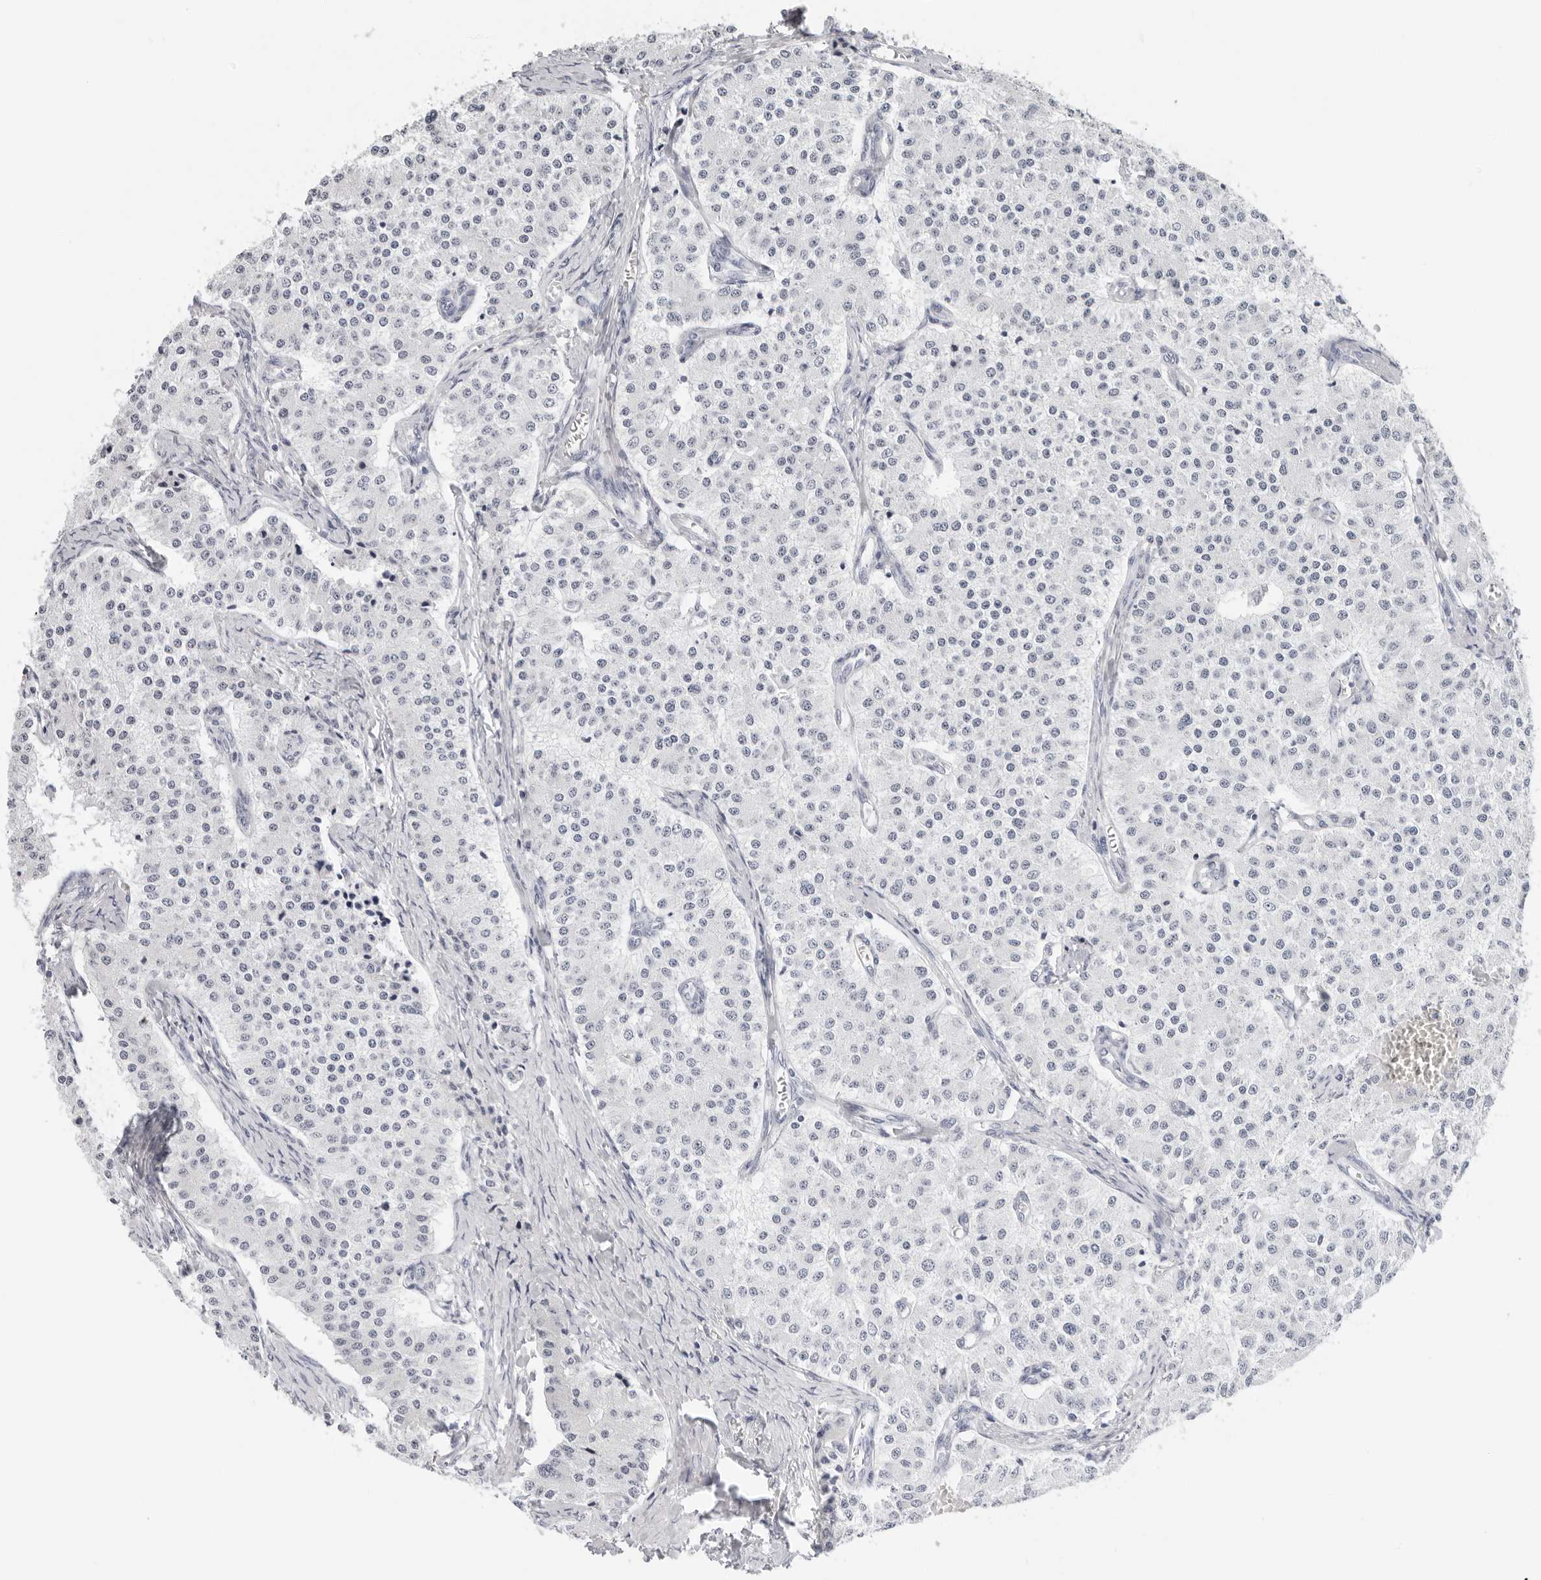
{"staining": {"intensity": "negative", "quantity": "none", "location": "none"}, "tissue": "carcinoid", "cell_type": "Tumor cells", "image_type": "cancer", "snomed": [{"axis": "morphology", "description": "Carcinoid, malignant, NOS"}, {"axis": "topography", "description": "Colon"}], "caption": "This is a histopathology image of immunohistochemistry (IHC) staining of carcinoid, which shows no staining in tumor cells. The staining was performed using DAB (3,3'-diaminobenzidine) to visualize the protein expression in brown, while the nuclei were stained in blue with hematoxylin (Magnification: 20x).", "gene": "AGMAT", "patient": {"sex": "female", "age": 52}}